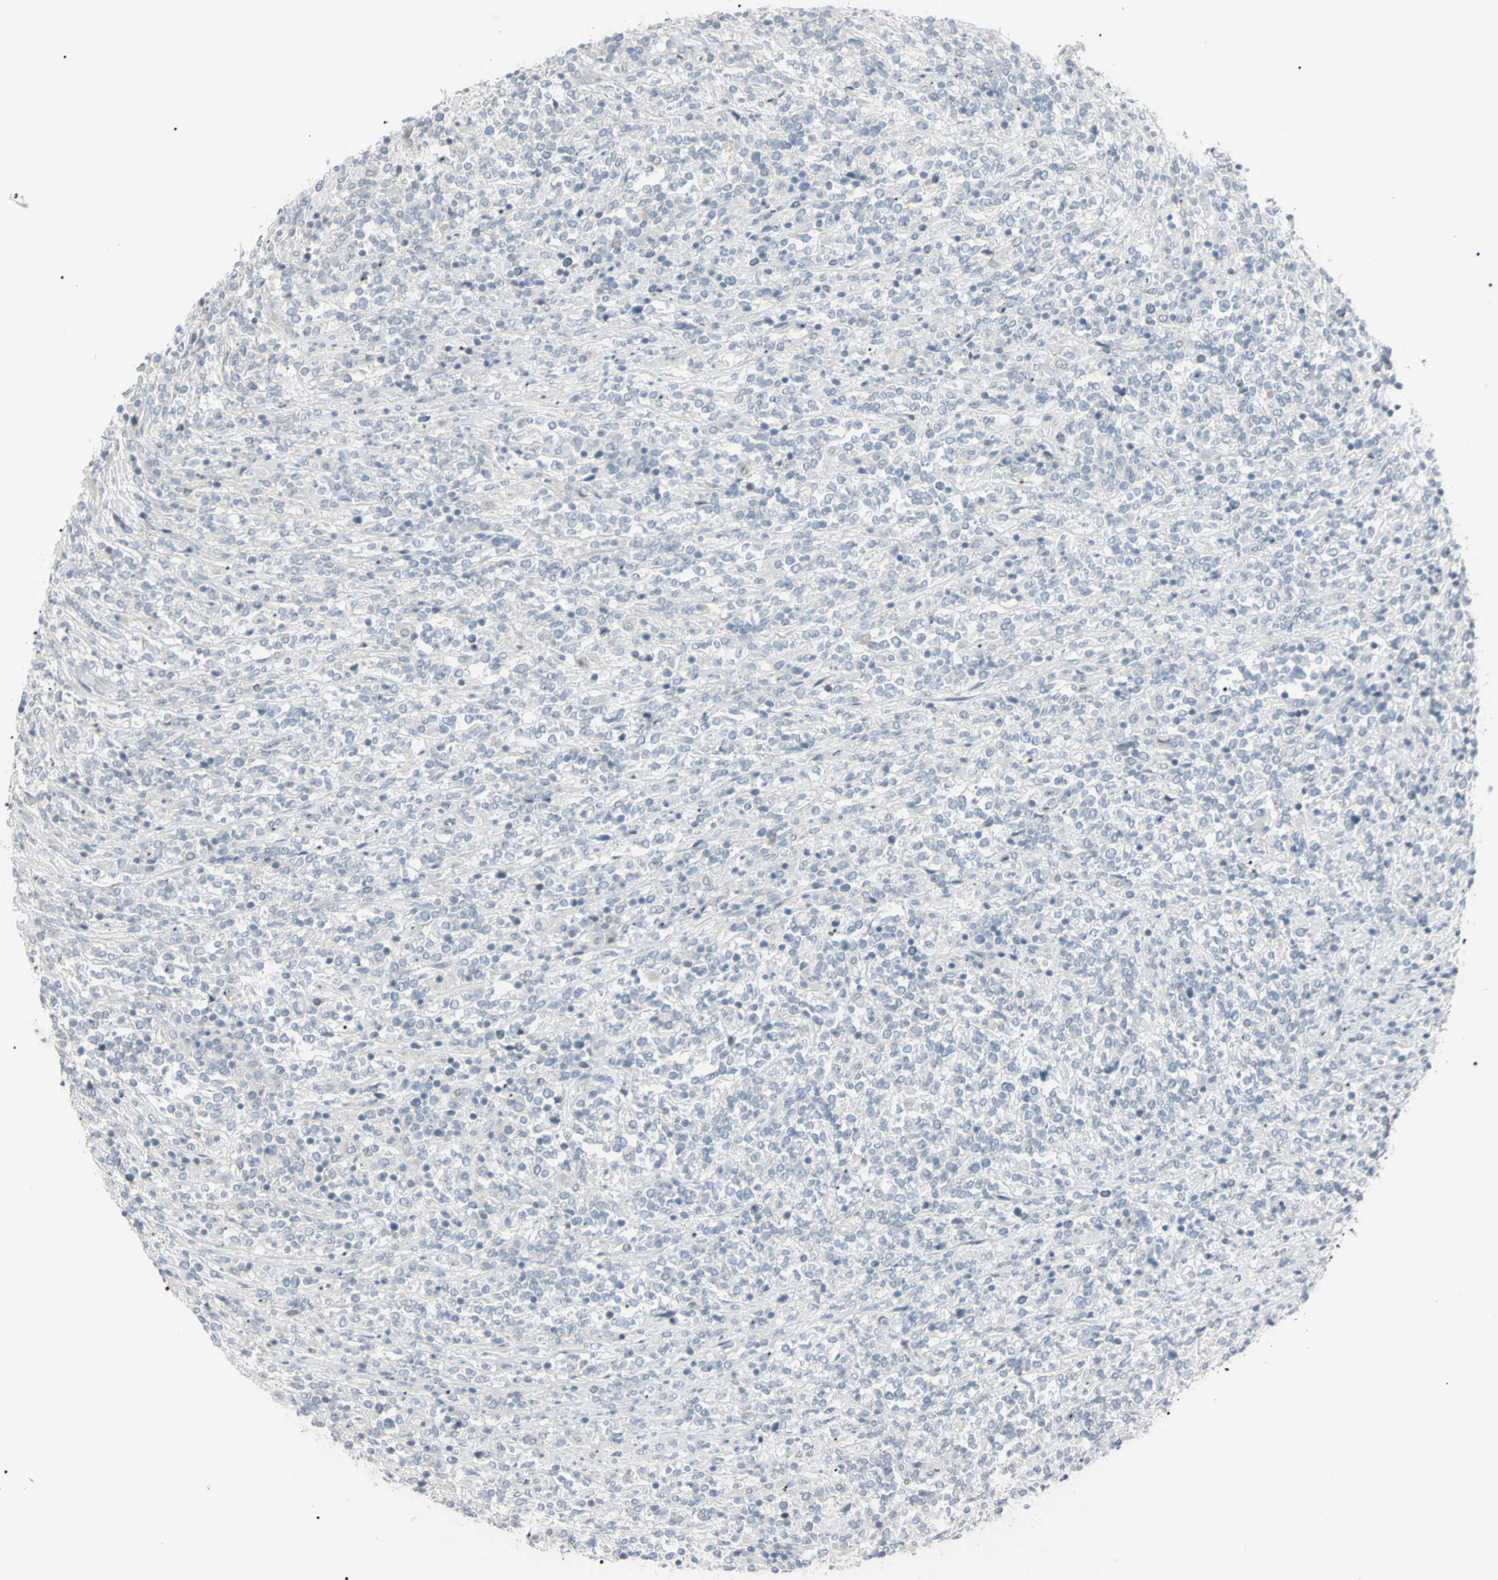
{"staining": {"intensity": "negative", "quantity": "none", "location": "none"}, "tissue": "lymphoma", "cell_type": "Tumor cells", "image_type": "cancer", "snomed": [{"axis": "morphology", "description": "Malignant lymphoma, non-Hodgkin's type, High grade"}, {"axis": "topography", "description": "Soft tissue"}], "caption": "High-grade malignant lymphoma, non-Hodgkin's type was stained to show a protein in brown. There is no significant expression in tumor cells. Brightfield microscopy of IHC stained with DAB (3,3'-diaminobenzidine) (brown) and hematoxylin (blue), captured at high magnification.", "gene": "PIP", "patient": {"sex": "male", "age": 18}}